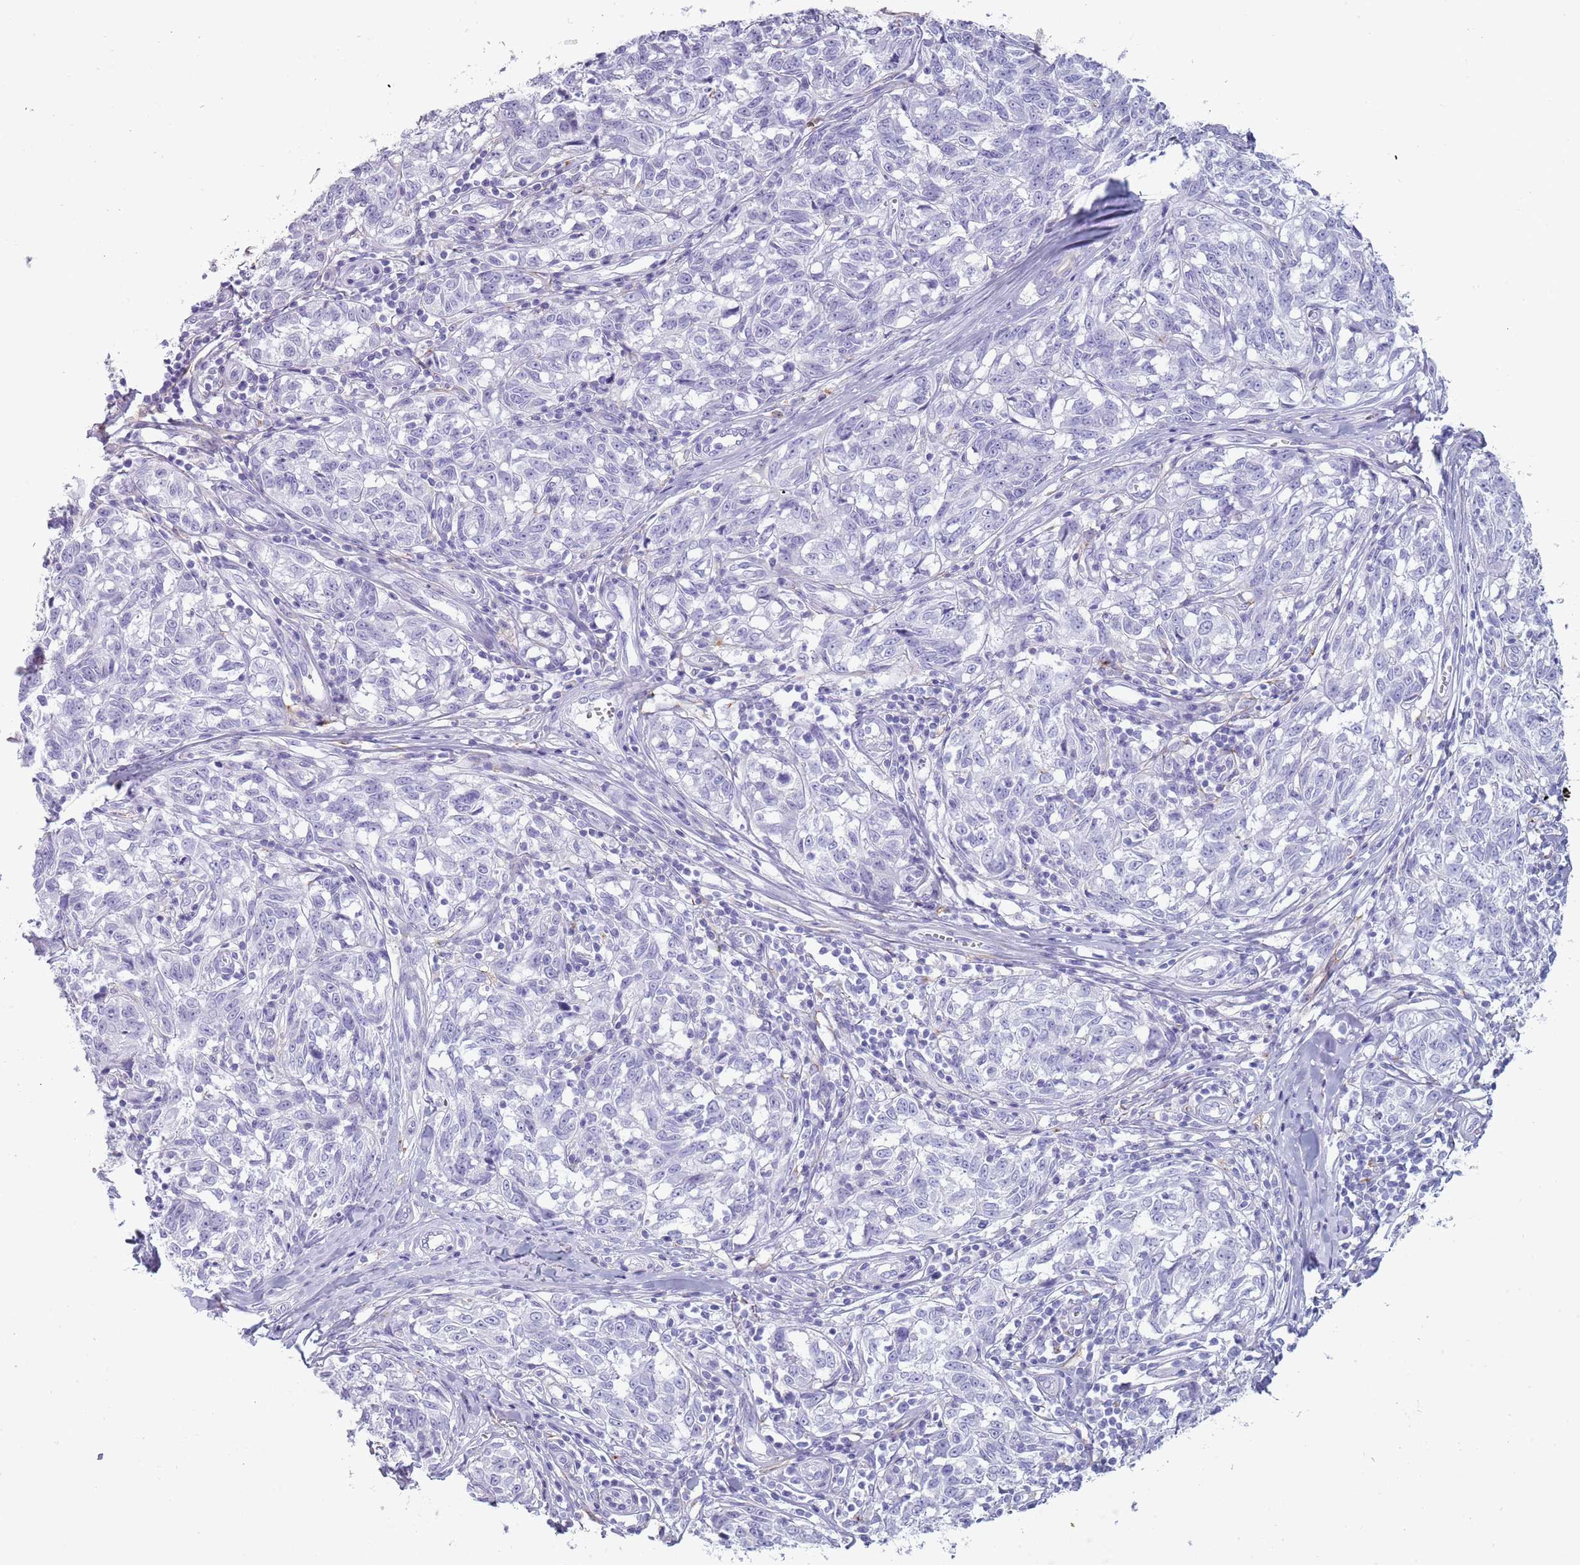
{"staining": {"intensity": "negative", "quantity": "none", "location": "none"}, "tissue": "melanoma", "cell_type": "Tumor cells", "image_type": "cancer", "snomed": [{"axis": "morphology", "description": "Normal tissue, NOS"}, {"axis": "morphology", "description": "Malignant melanoma, NOS"}, {"axis": "topography", "description": "Skin"}], "caption": "IHC of melanoma exhibits no staining in tumor cells.", "gene": "COLEC12", "patient": {"sex": "female", "age": 64}}